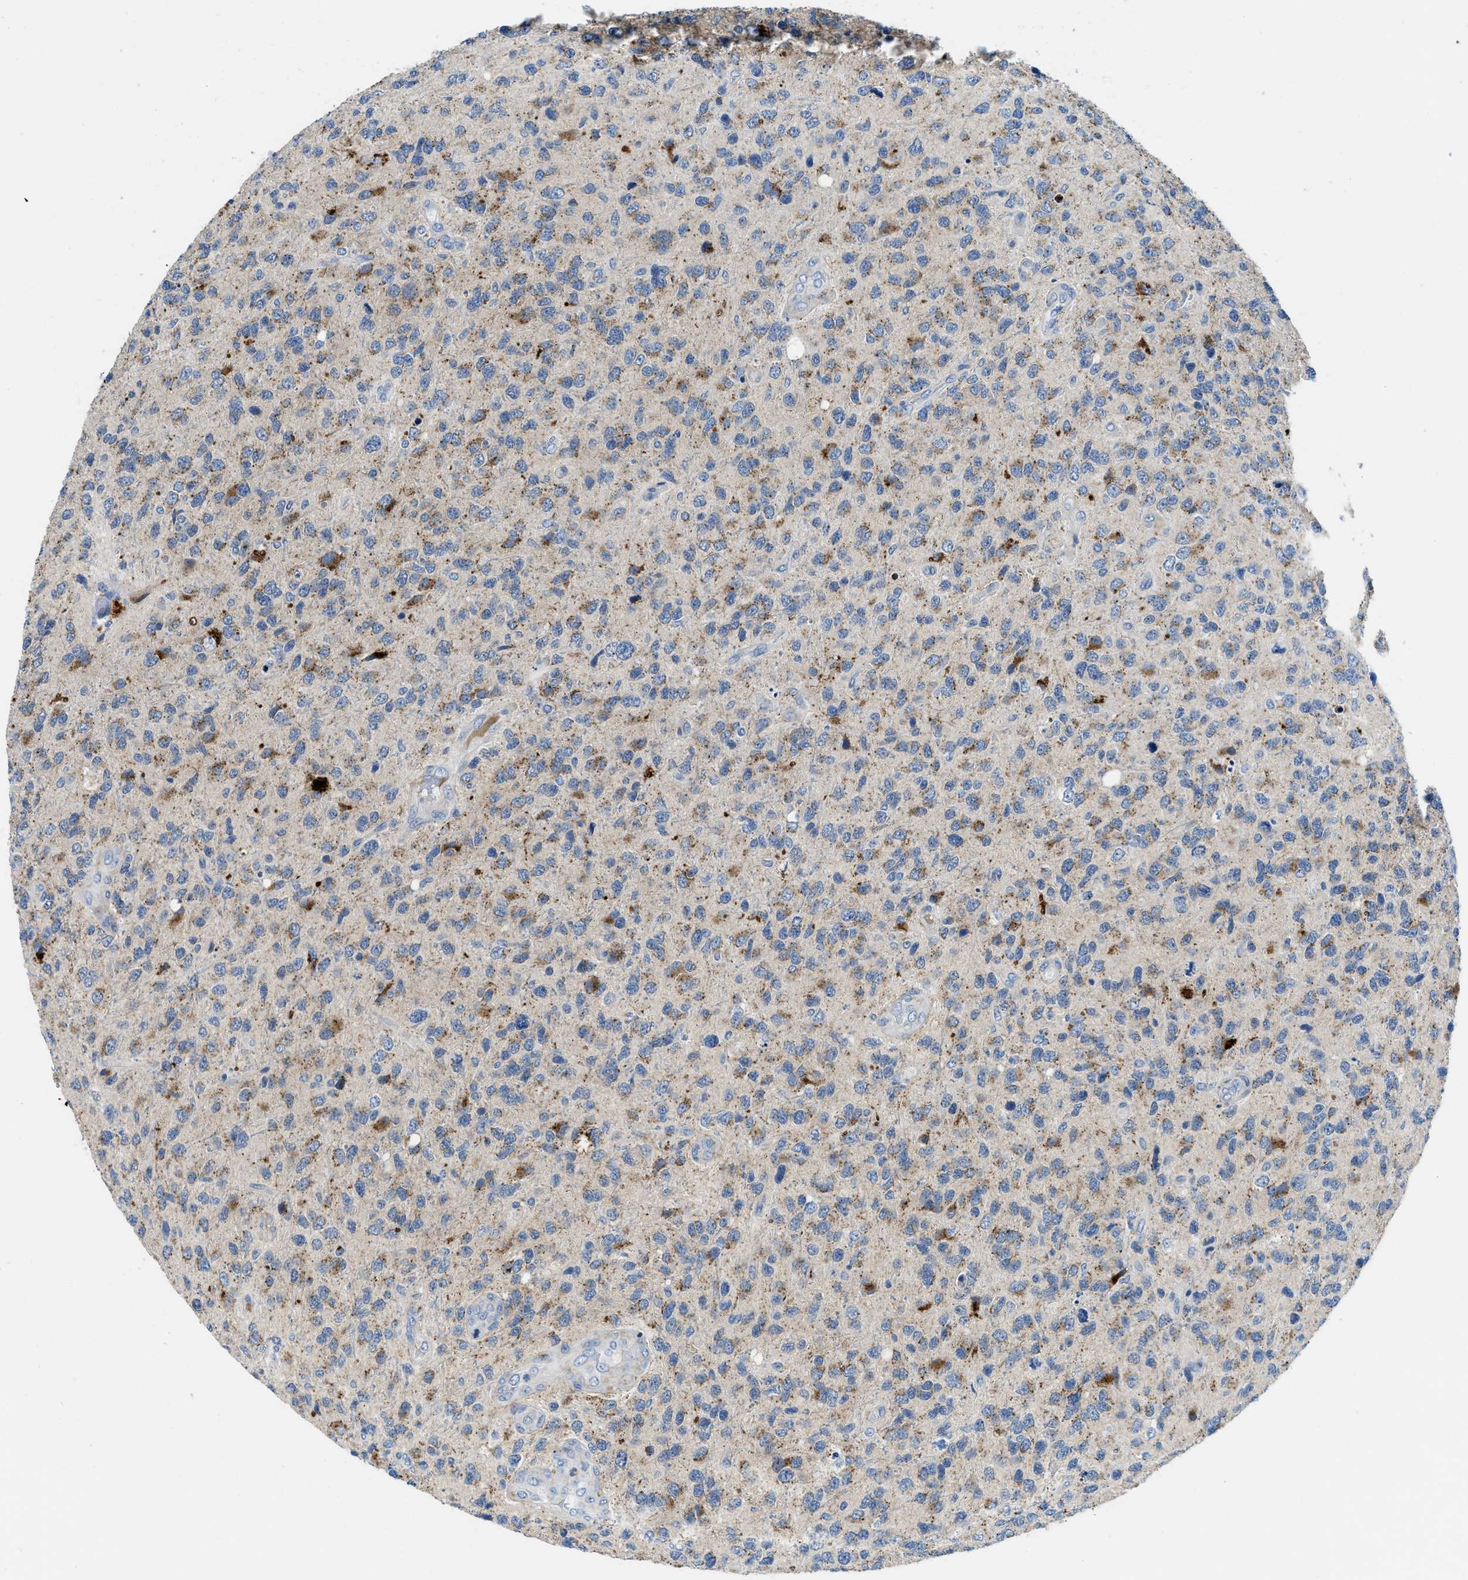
{"staining": {"intensity": "moderate", "quantity": "25%-75%", "location": "cytoplasmic/membranous"}, "tissue": "glioma", "cell_type": "Tumor cells", "image_type": "cancer", "snomed": [{"axis": "morphology", "description": "Glioma, malignant, High grade"}, {"axis": "topography", "description": "Brain"}], "caption": "A medium amount of moderate cytoplasmic/membranous expression is appreciated in about 25%-75% of tumor cells in malignant glioma (high-grade) tissue.", "gene": "TSPAN3", "patient": {"sex": "female", "age": 58}}